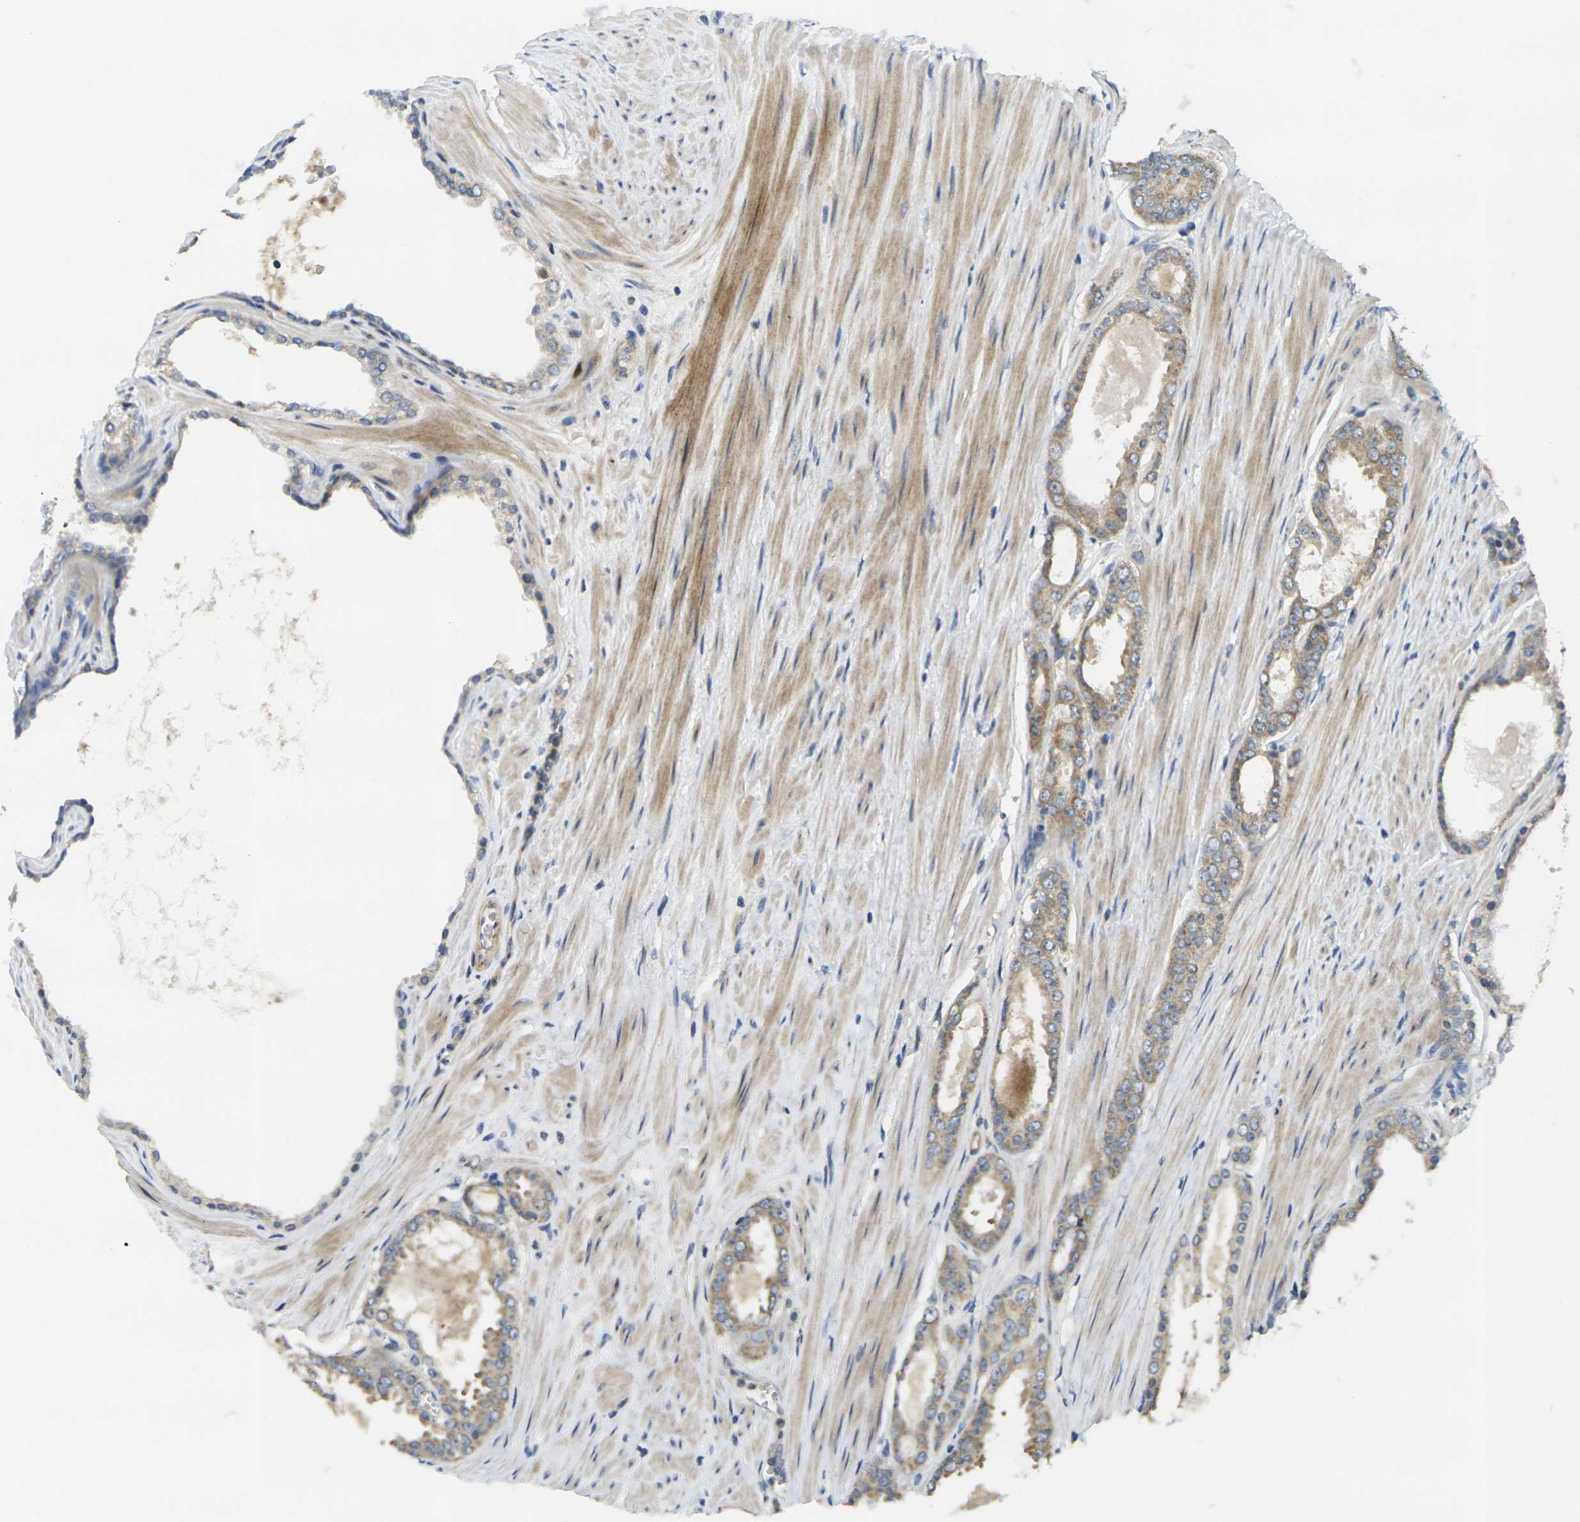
{"staining": {"intensity": "moderate", "quantity": ">75%", "location": "cytoplasmic/membranous"}, "tissue": "prostate cancer", "cell_type": "Tumor cells", "image_type": "cancer", "snomed": [{"axis": "morphology", "description": "Adenocarcinoma, Low grade"}, {"axis": "topography", "description": "Prostate"}], "caption": "This is a micrograph of IHC staining of prostate cancer (adenocarcinoma (low-grade)), which shows moderate expression in the cytoplasmic/membranous of tumor cells.", "gene": "MINAR2", "patient": {"sex": "male", "age": 57}}